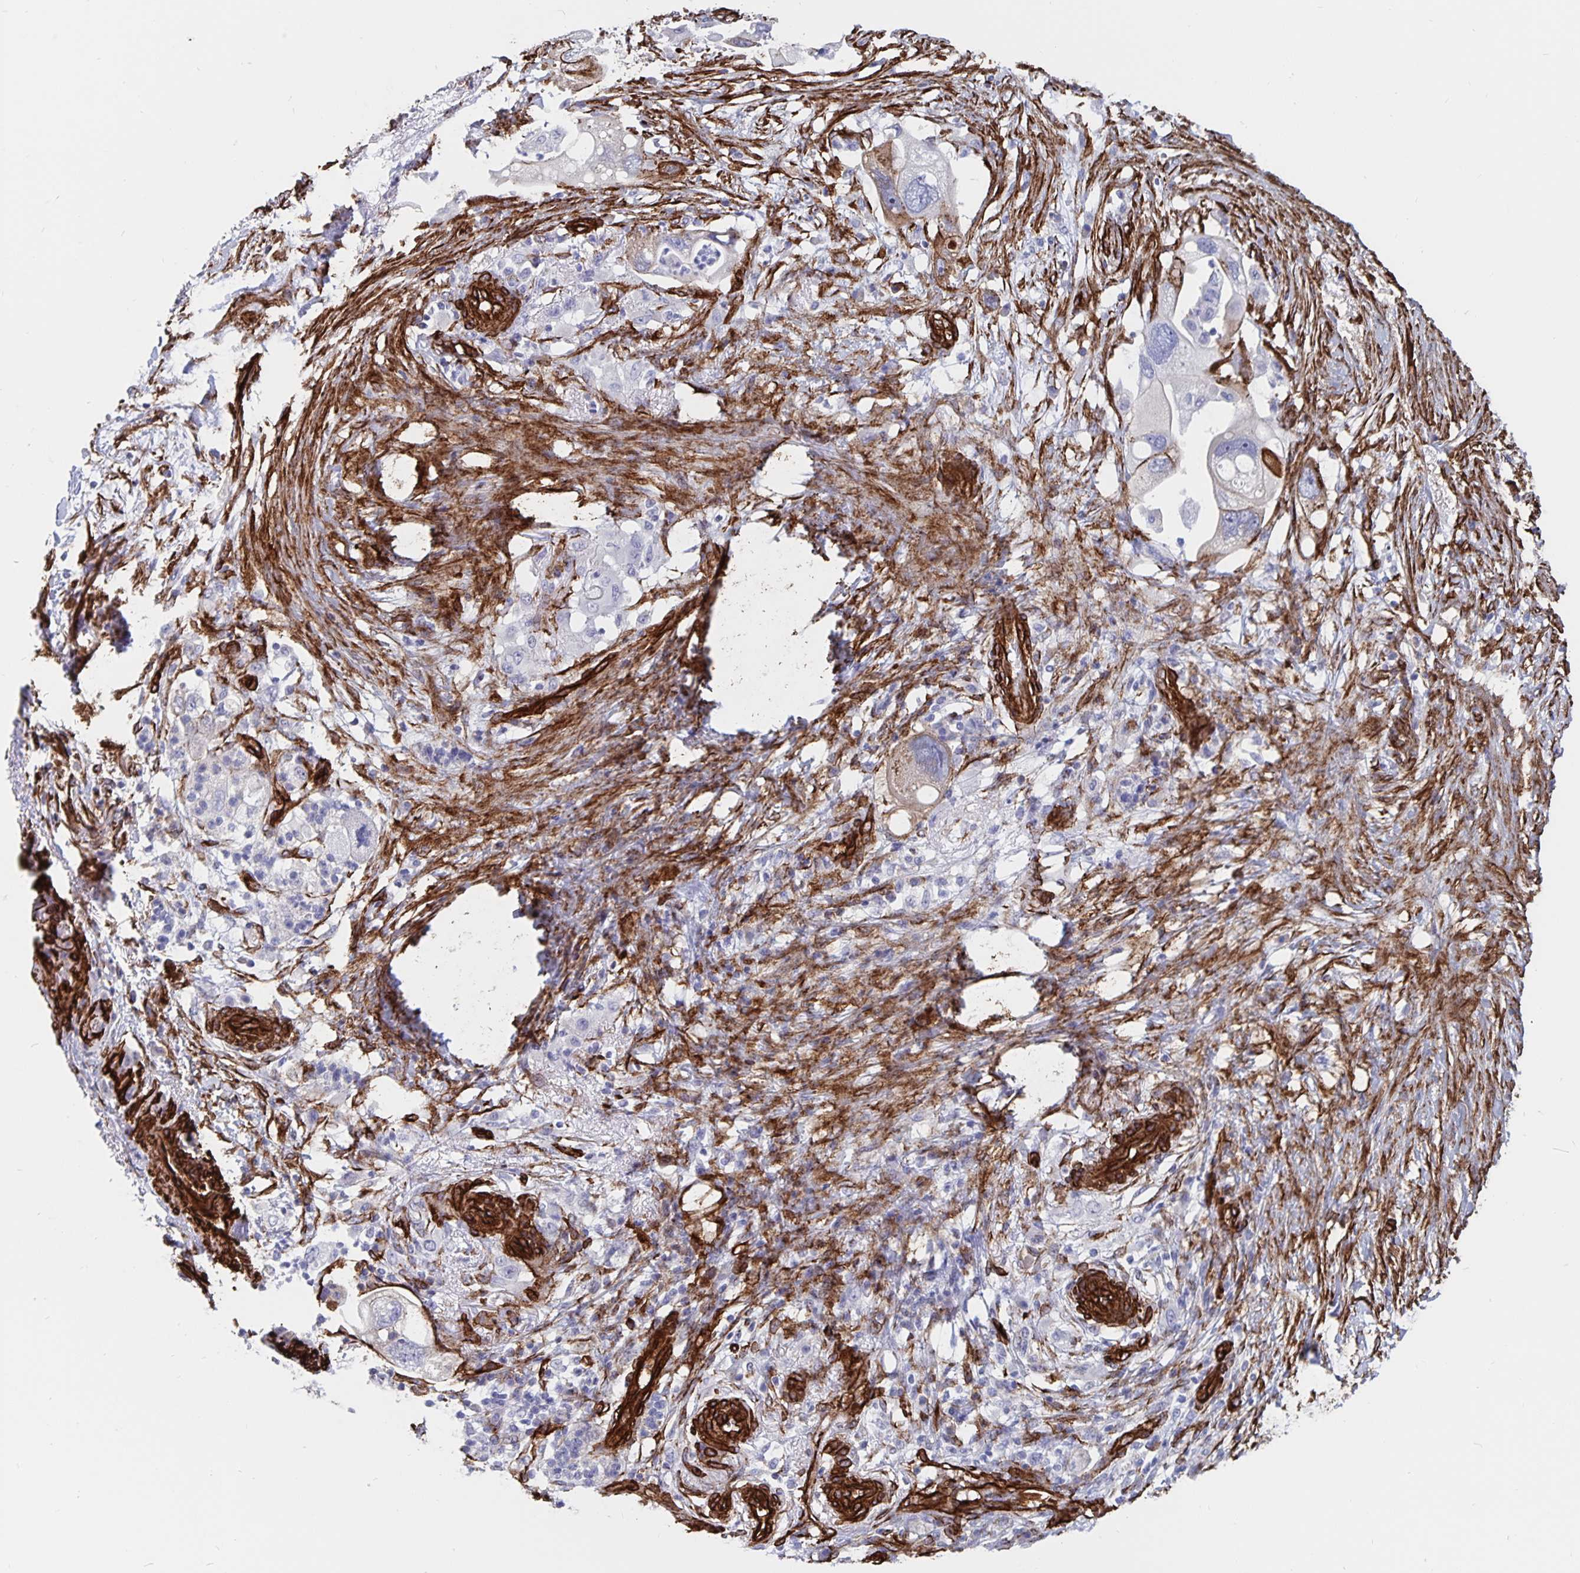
{"staining": {"intensity": "negative", "quantity": "none", "location": "none"}, "tissue": "pancreatic cancer", "cell_type": "Tumor cells", "image_type": "cancer", "snomed": [{"axis": "morphology", "description": "Adenocarcinoma, NOS"}, {"axis": "topography", "description": "Pancreas"}], "caption": "High magnification brightfield microscopy of pancreatic cancer (adenocarcinoma) stained with DAB (3,3'-diaminobenzidine) (brown) and counterstained with hematoxylin (blue): tumor cells show no significant expression. (Immunohistochemistry (ihc), brightfield microscopy, high magnification).", "gene": "DCHS2", "patient": {"sex": "female", "age": 72}}